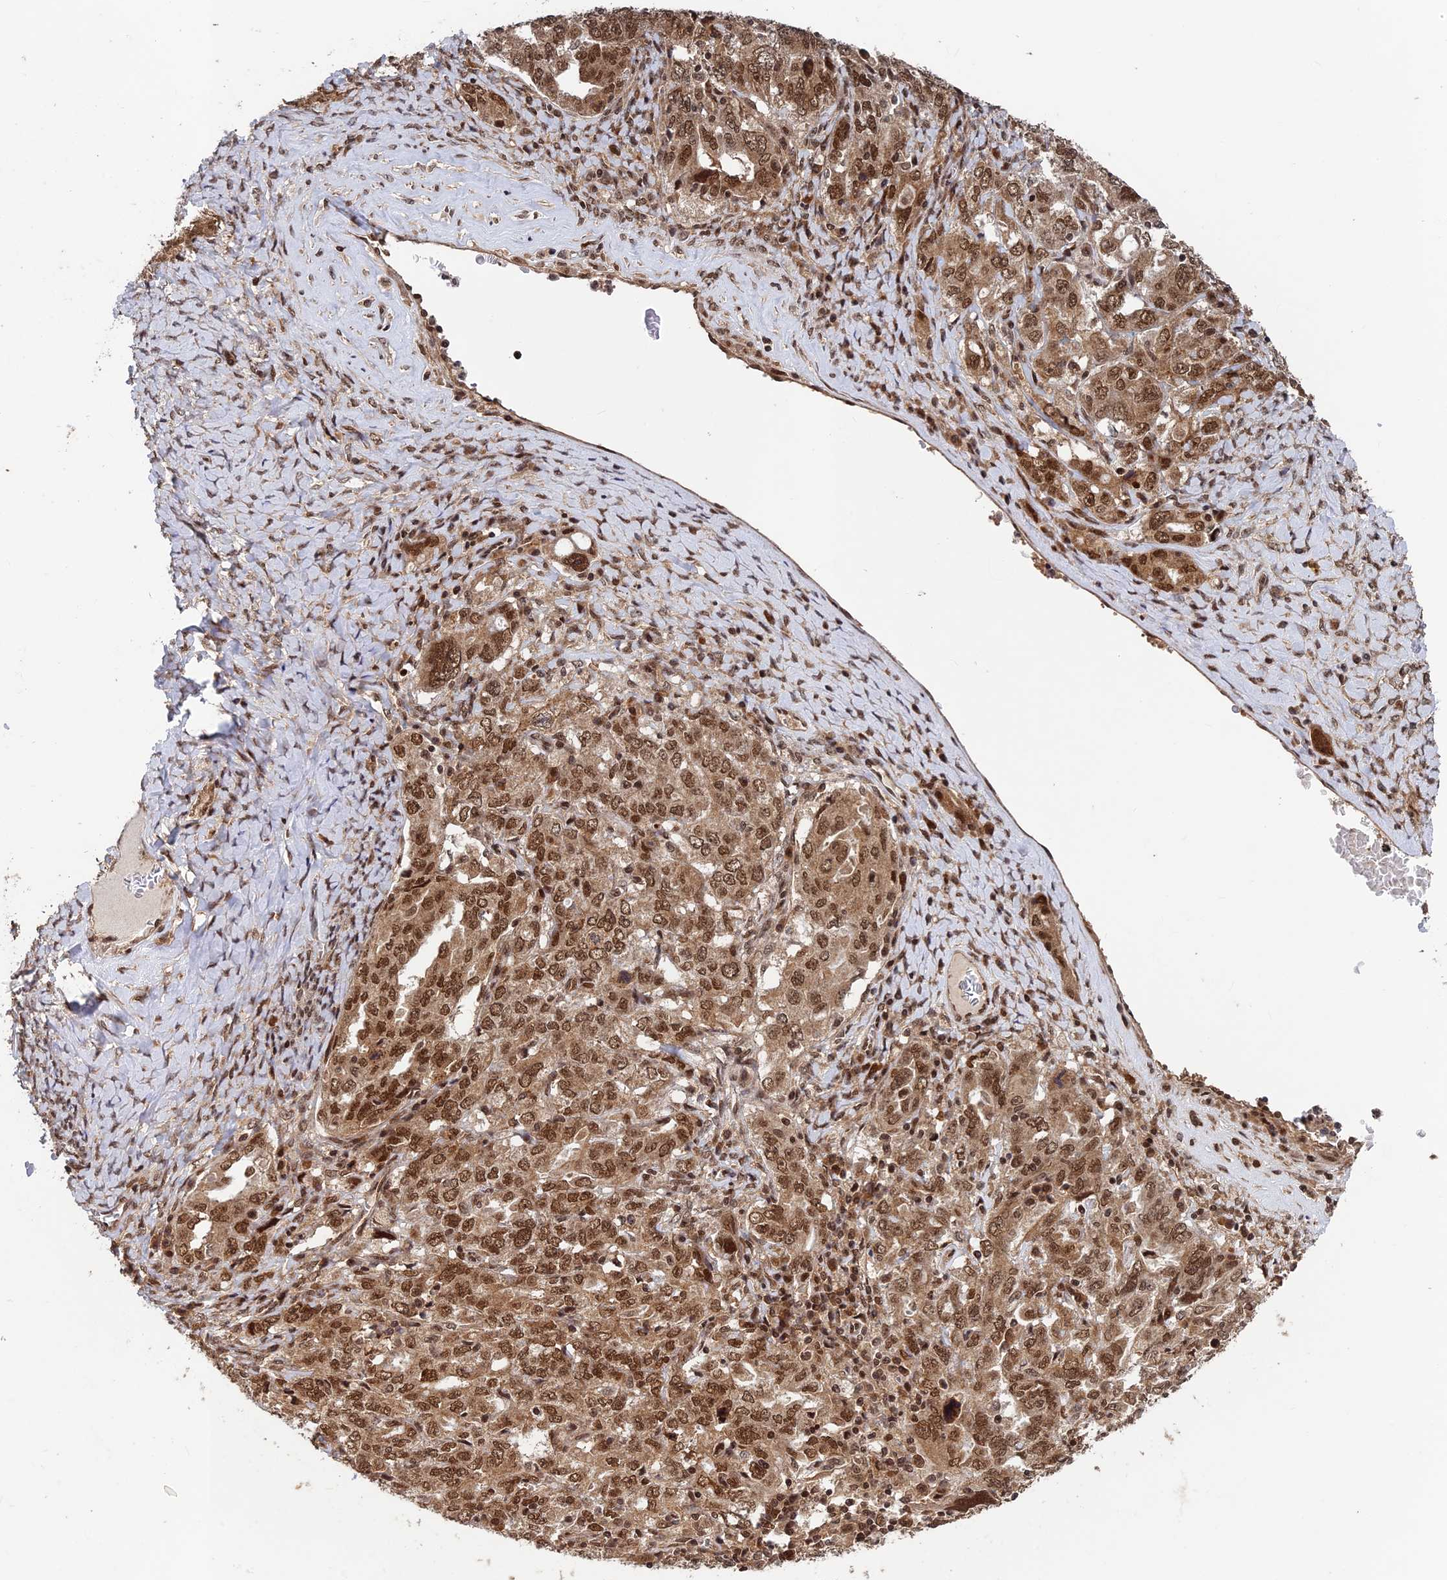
{"staining": {"intensity": "moderate", "quantity": ">75%", "location": "nuclear"}, "tissue": "ovarian cancer", "cell_type": "Tumor cells", "image_type": "cancer", "snomed": [{"axis": "morphology", "description": "Carcinoma, endometroid"}, {"axis": "topography", "description": "Ovary"}], "caption": "DAB immunohistochemical staining of human ovarian cancer (endometroid carcinoma) shows moderate nuclear protein expression in about >75% of tumor cells. The staining was performed using DAB (3,3'-diaminobenzidine) to visualize the protein expression in brown, while the nuclei were stained in blue with hematoxylin (Magnification: 20x).", "gene": "FAM53C", "patient": {"sex": "female", "age": 62}}